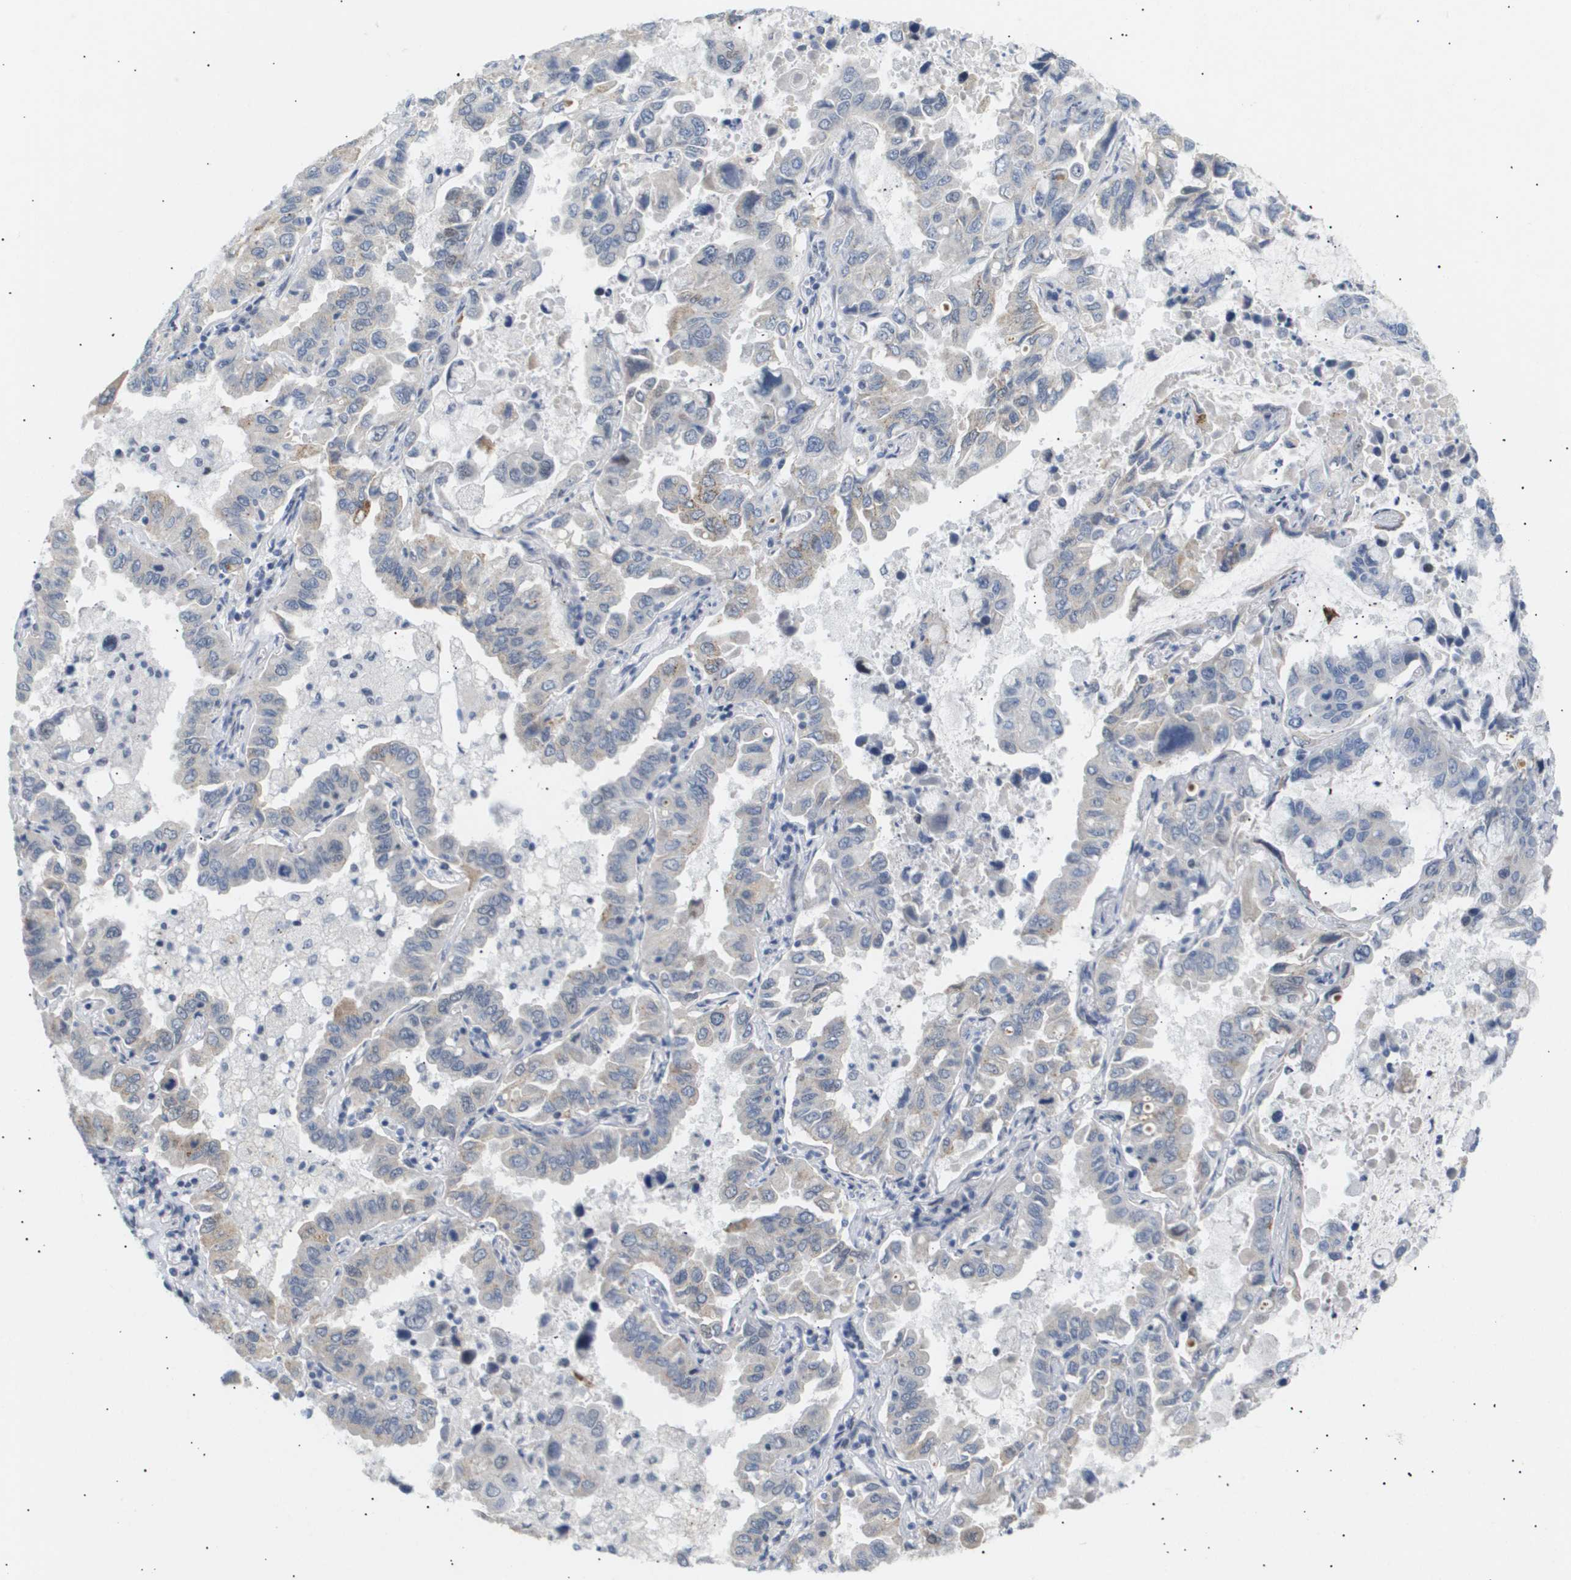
{"staining": {"intensity": "negative", "quantity": "none", "location": "none"}, "tissue": "lung cancer", "cell_type": "Tumor cells", "image_type": "cancer", "snomed": [{"axis": "morphology", "description": "Adenocarcinoma, NOS"}, {"axis": "topography", "description": "Lung"}], "caption": "Image shows no protein expression in tumor cells of lung cancer tissue.", "gene": "PPARD", "patient": {"sex": "male", "age": 64}}